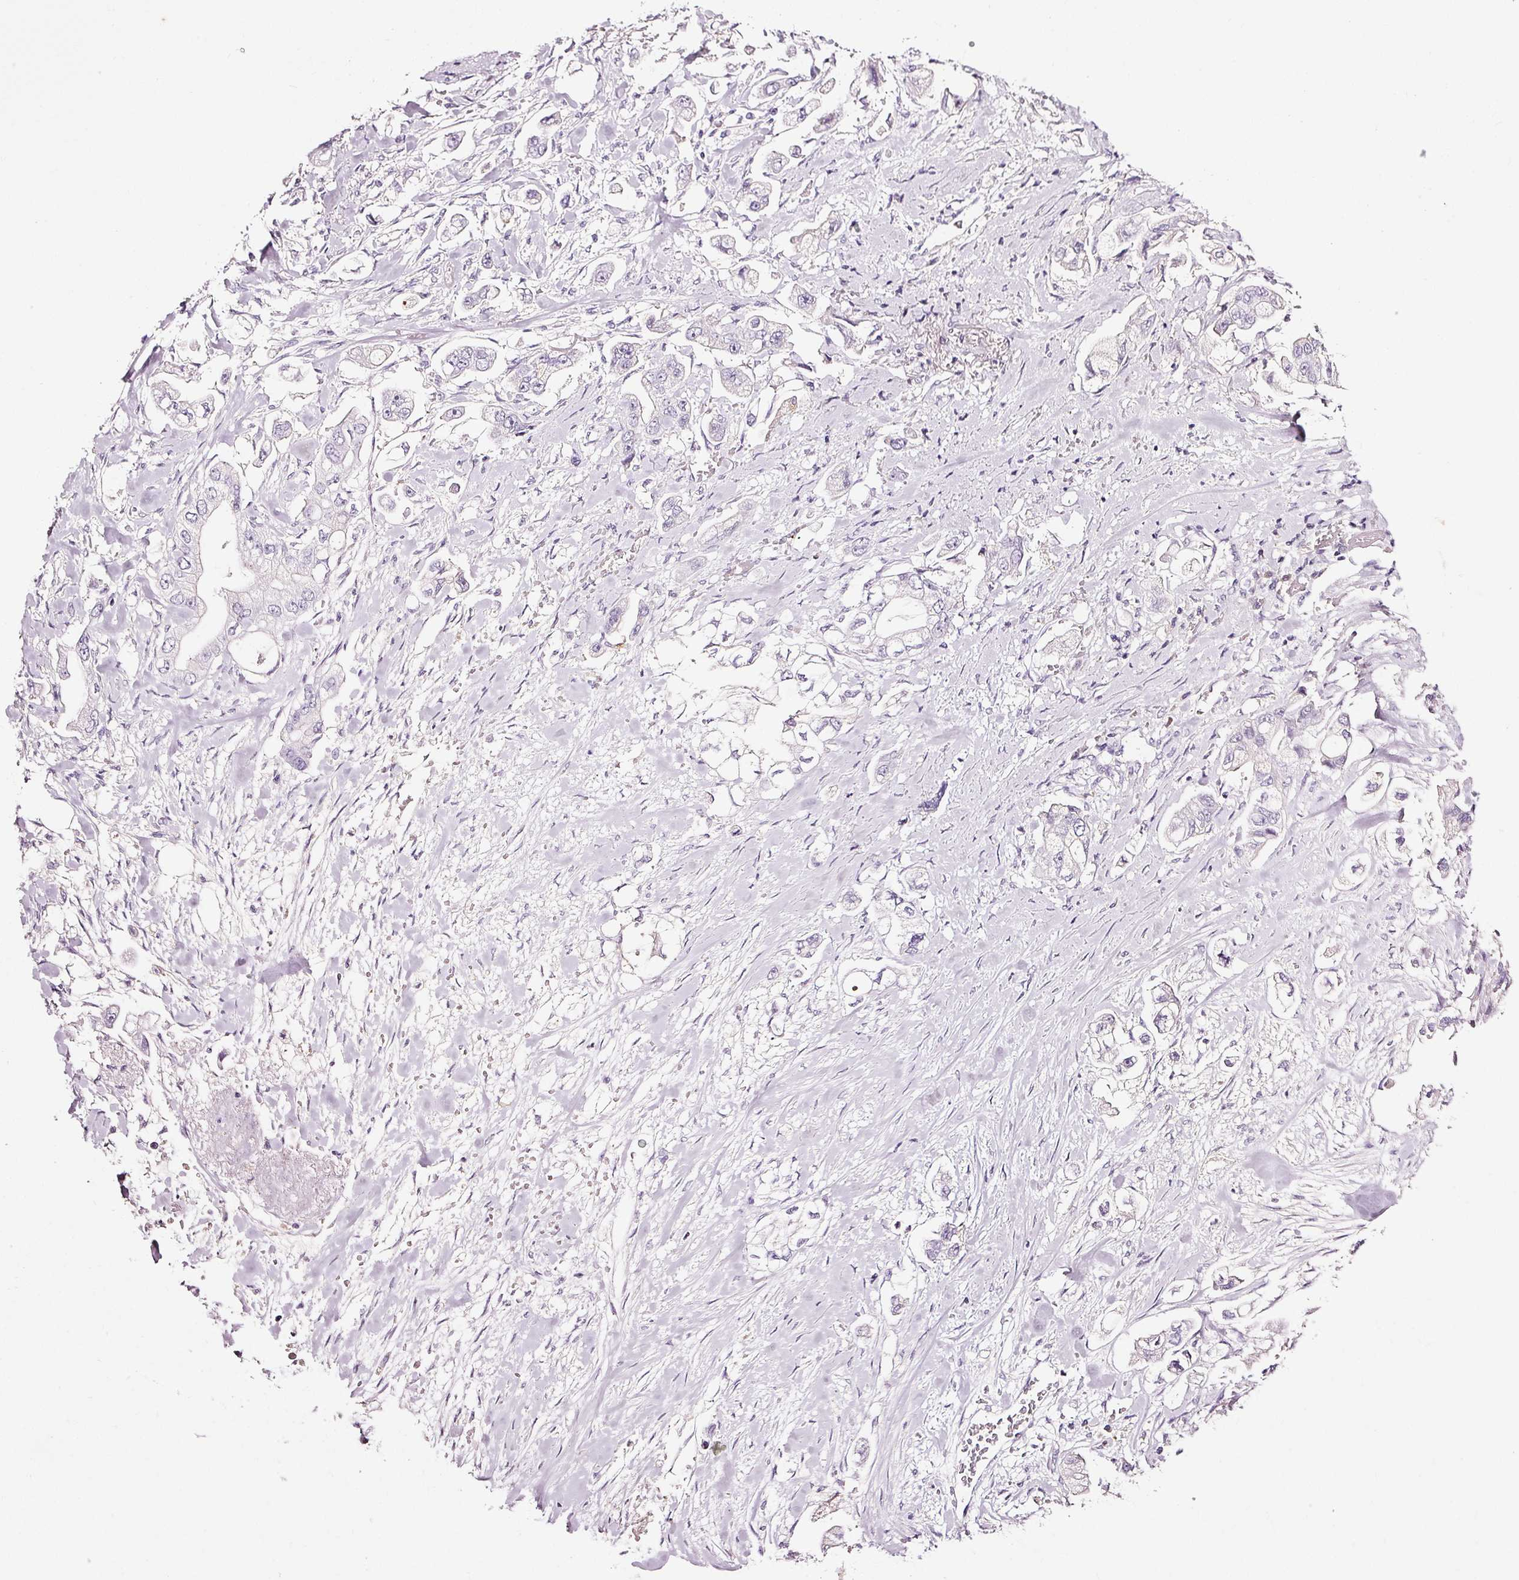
{"staining": {"intensity": "negative", "quantity": "none", "location": "none"}, "tissue": "stomach cancer", "cell_type": "Tumor cells", "image_type": "cancer", "snomed": [{"axis": "morphology", "description": "Adenocarcinoma, NOS"}, {"axis": "topography", "description": "Stomach"}], "caption": "Tumor cells show no significant expression in stomach adenocarcinoma.", "gene": "LAMP3", "patient": {"sex": "male", "age": 62}}